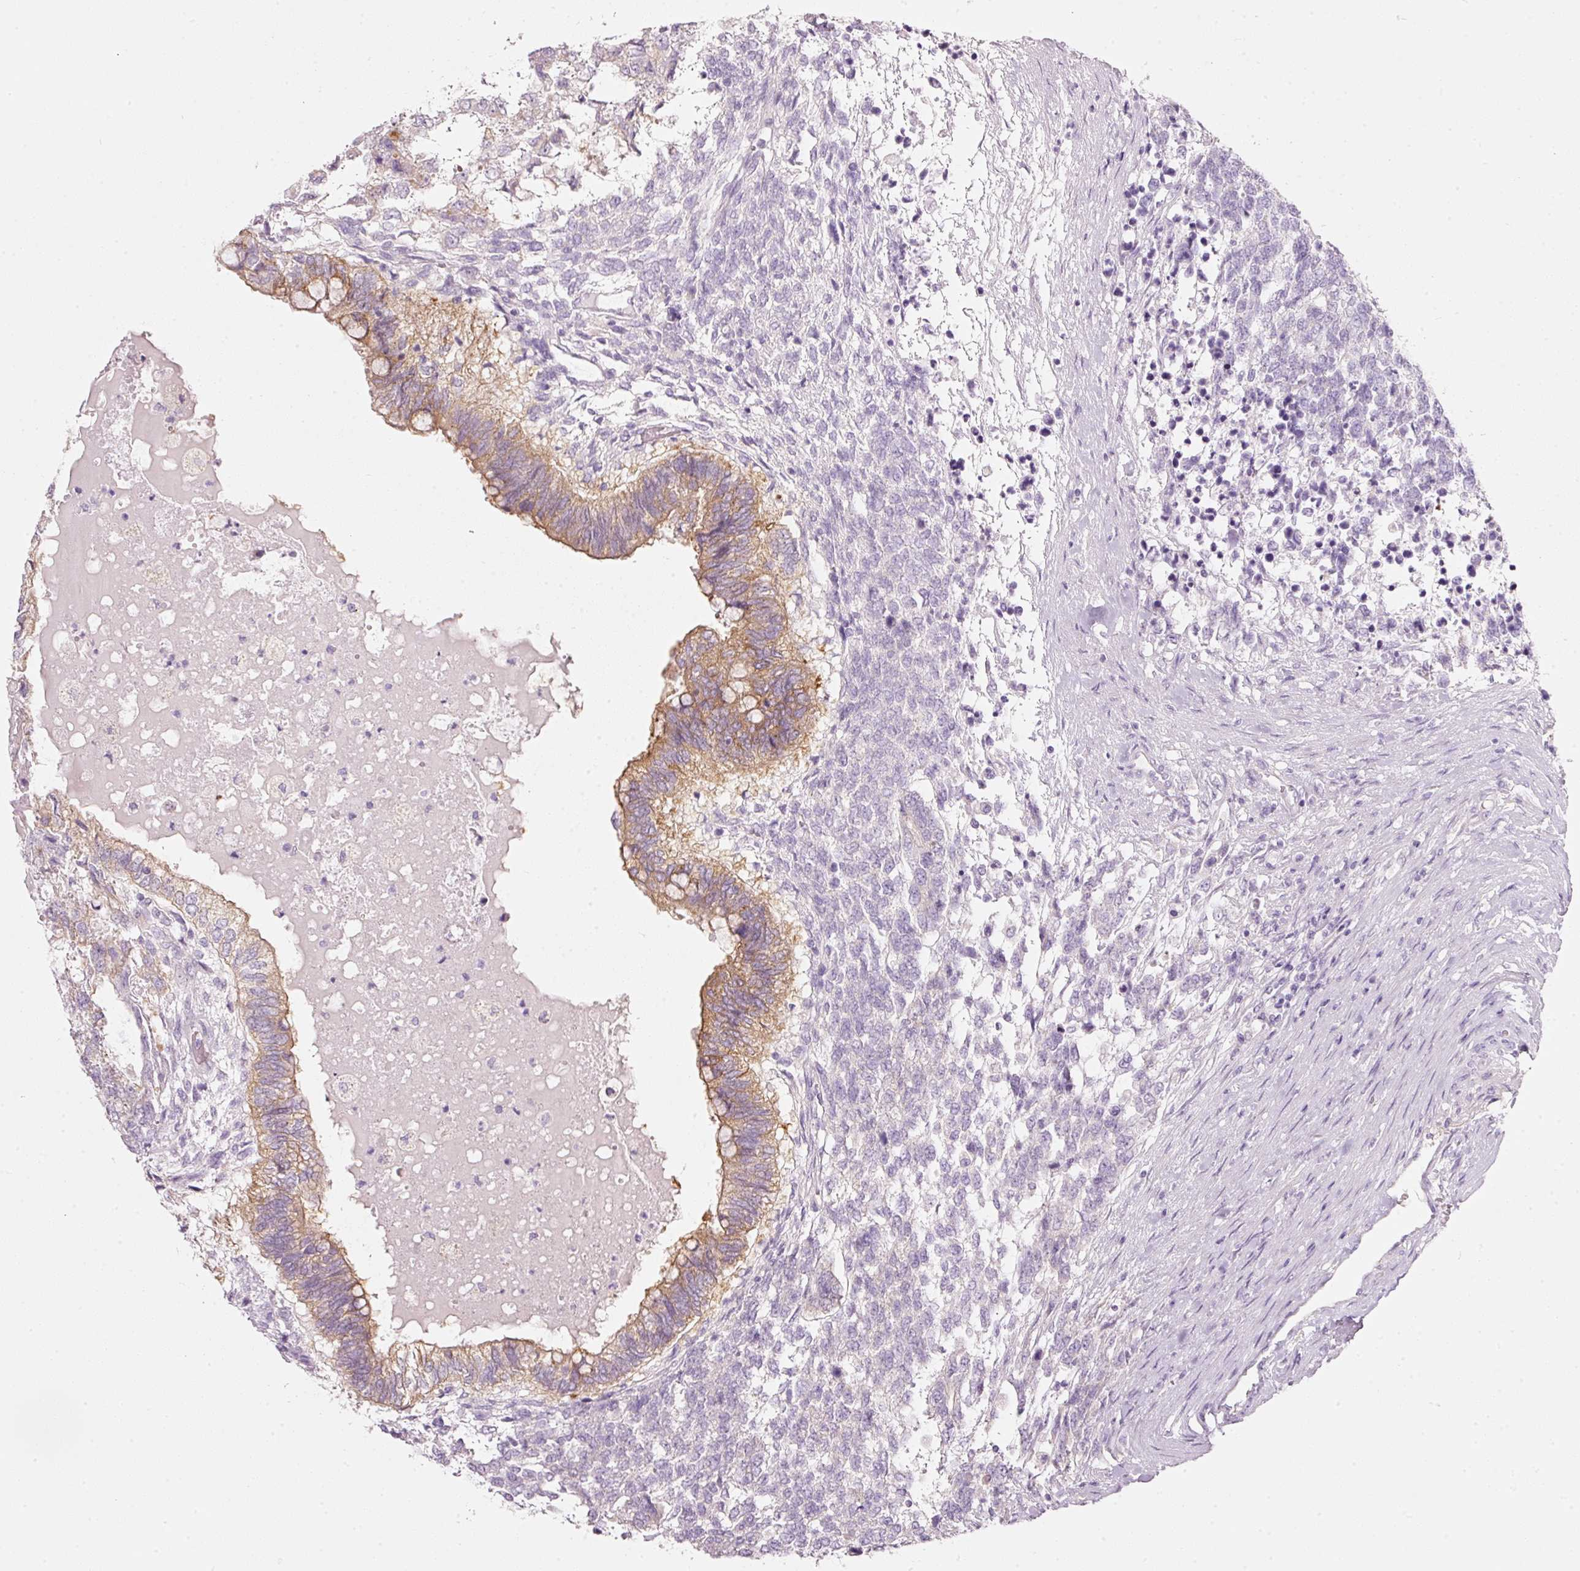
{"staining": {"intensity": "moderate", "quantity": "<25%", "location": "cytoplasmic/membranous"}, "tissue": "testis cancer", "cell_type": "Tumor cells", "image_type": "cancer", "snomed": [{"axis": "morphology", "description": "Carcinoma, Embryonal, NOS"}, {"axis": "topography", "description": "Testis"}], "caption": "Testis embryonal carcinoma tissue shows moderate cytoplasmic/membranous staining in about <25% of tumor cells", "gene": "PDXDC1", "patient": {"sex": "male", "age": 23}}